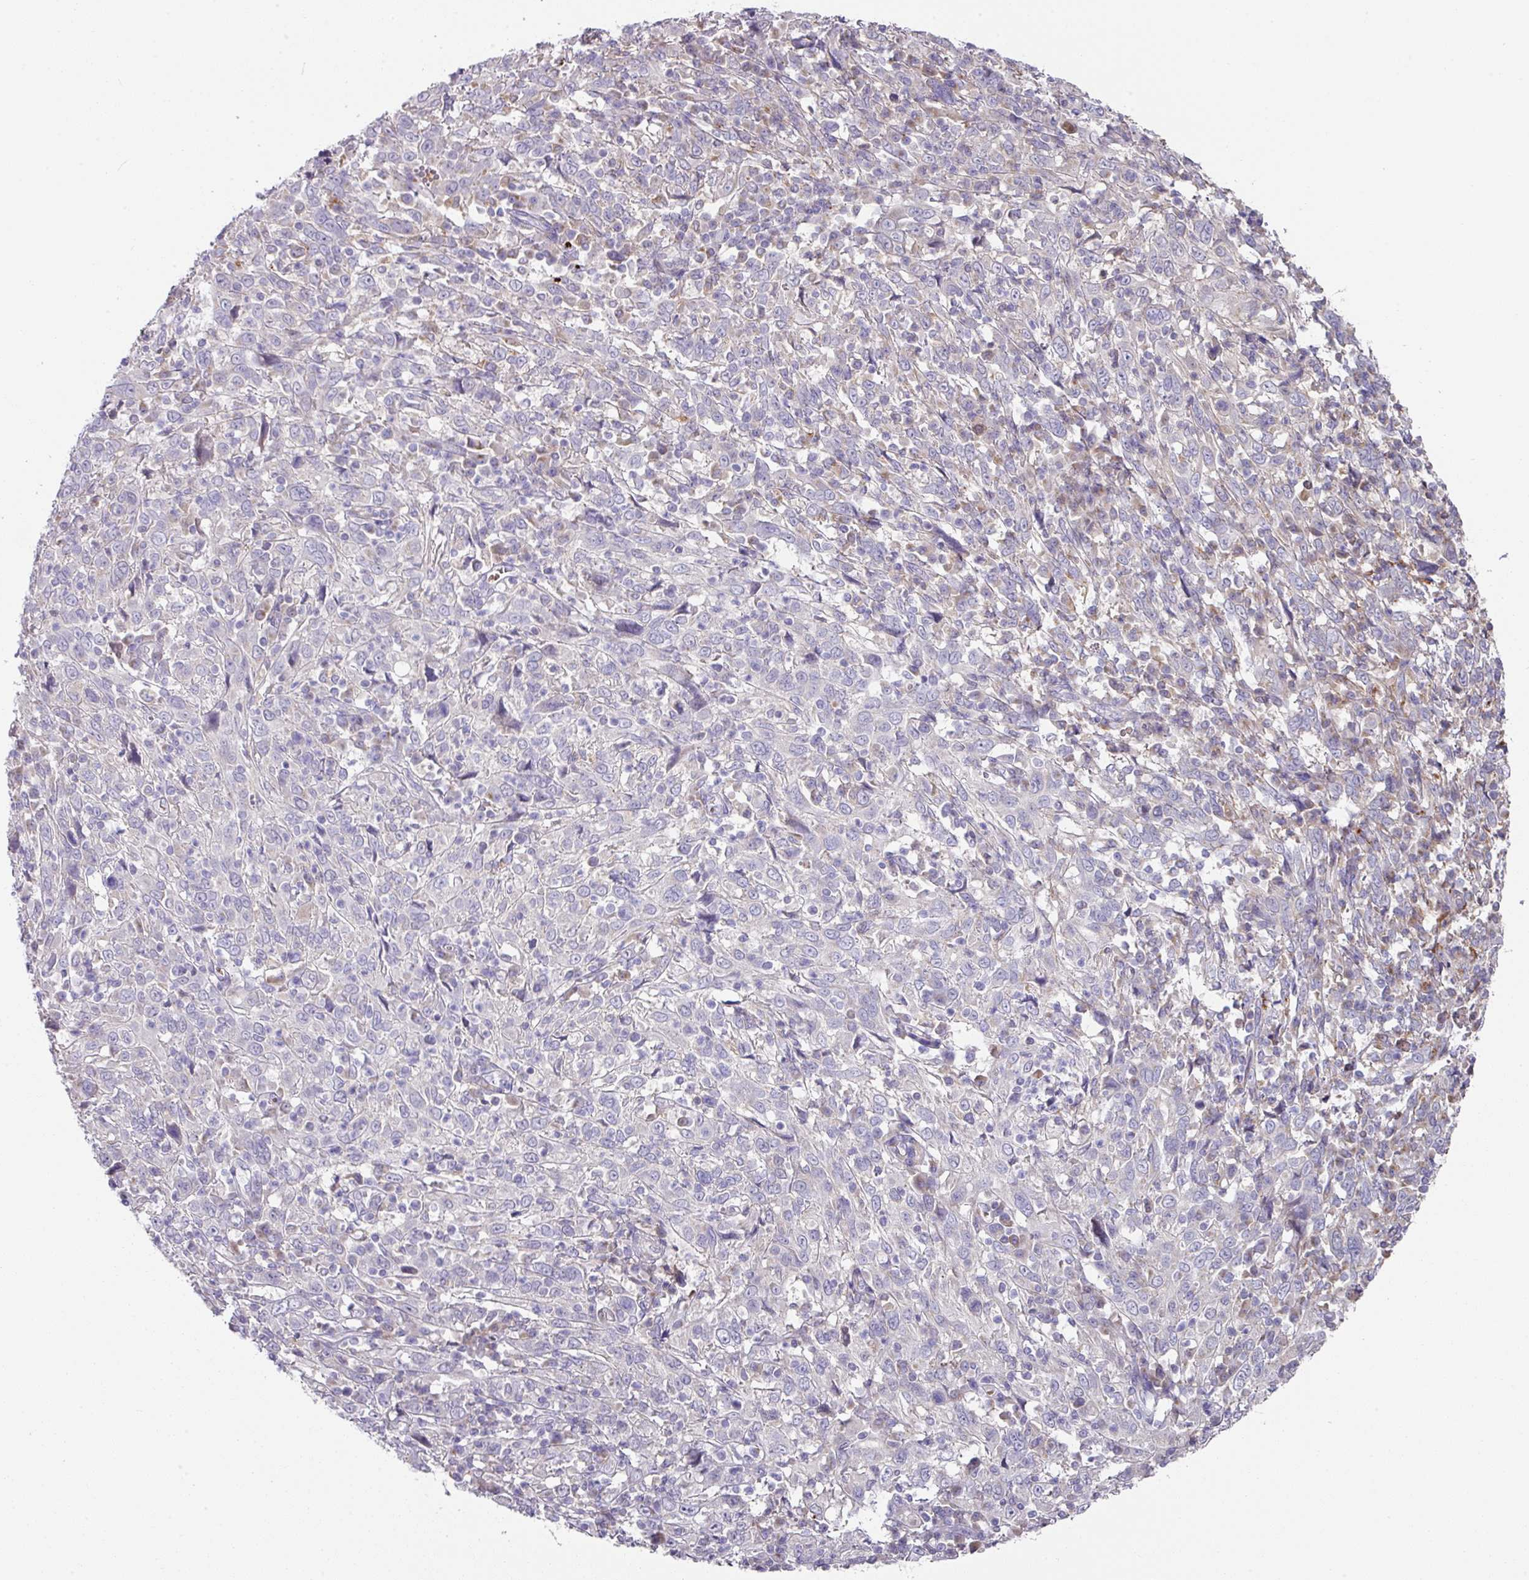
{"staining": {"intensity": "negative", "quantity": "none", "location": "none"}, "tissue": "cervical cancer", "cell_type": "Tumor cells", "image_type": "cancer", "snomed": [{"axis": "morphology", "description": "Squamous cell carcinoma, NOS"}, {"axis": "topography", "description": "Cervix"}], "caption": "A high-resolution histopathology image shows IHC staining of cervical cancer (squamous cell carcinoma), which exhibits no significant expression in tumor cells.", "gene": "TARM1", "patient": {"sex": "female", "age": 46}}